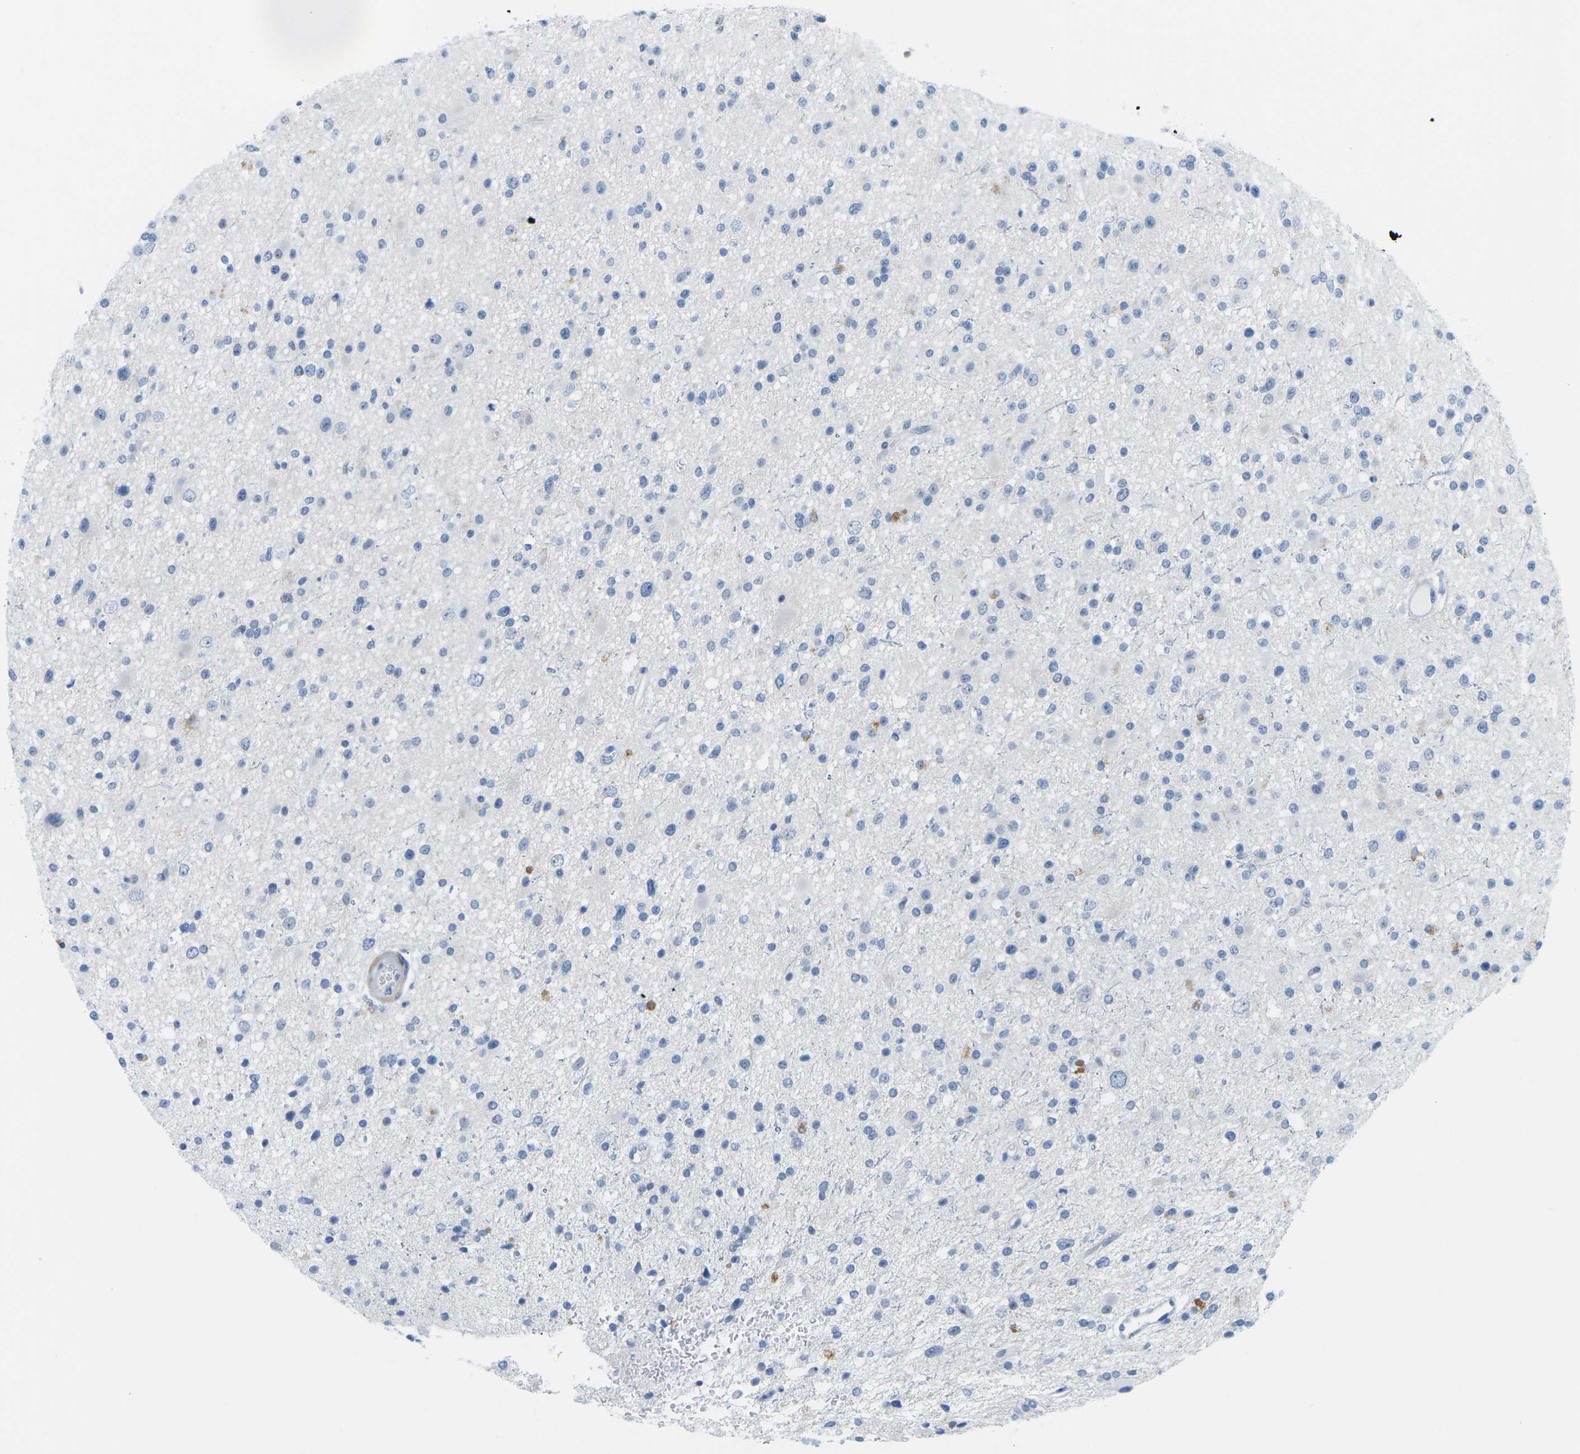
{"staining": {"intensity": "negative", "quantity": "none", "location": "none"}, "tissue": "glioma", "cell_type": "Tumor cells", "image_type": "cancer", "snomed": [{"axis": "morphology", "description": "Glioma, malignant, High grade"}, {"axis": "topography", "description": "Brain"}], "caption": "A micrograph of human glioma is negative for staining in tumor cells.", "gene": "HLTF", "patient": {"sex": "male", "age": 33}}